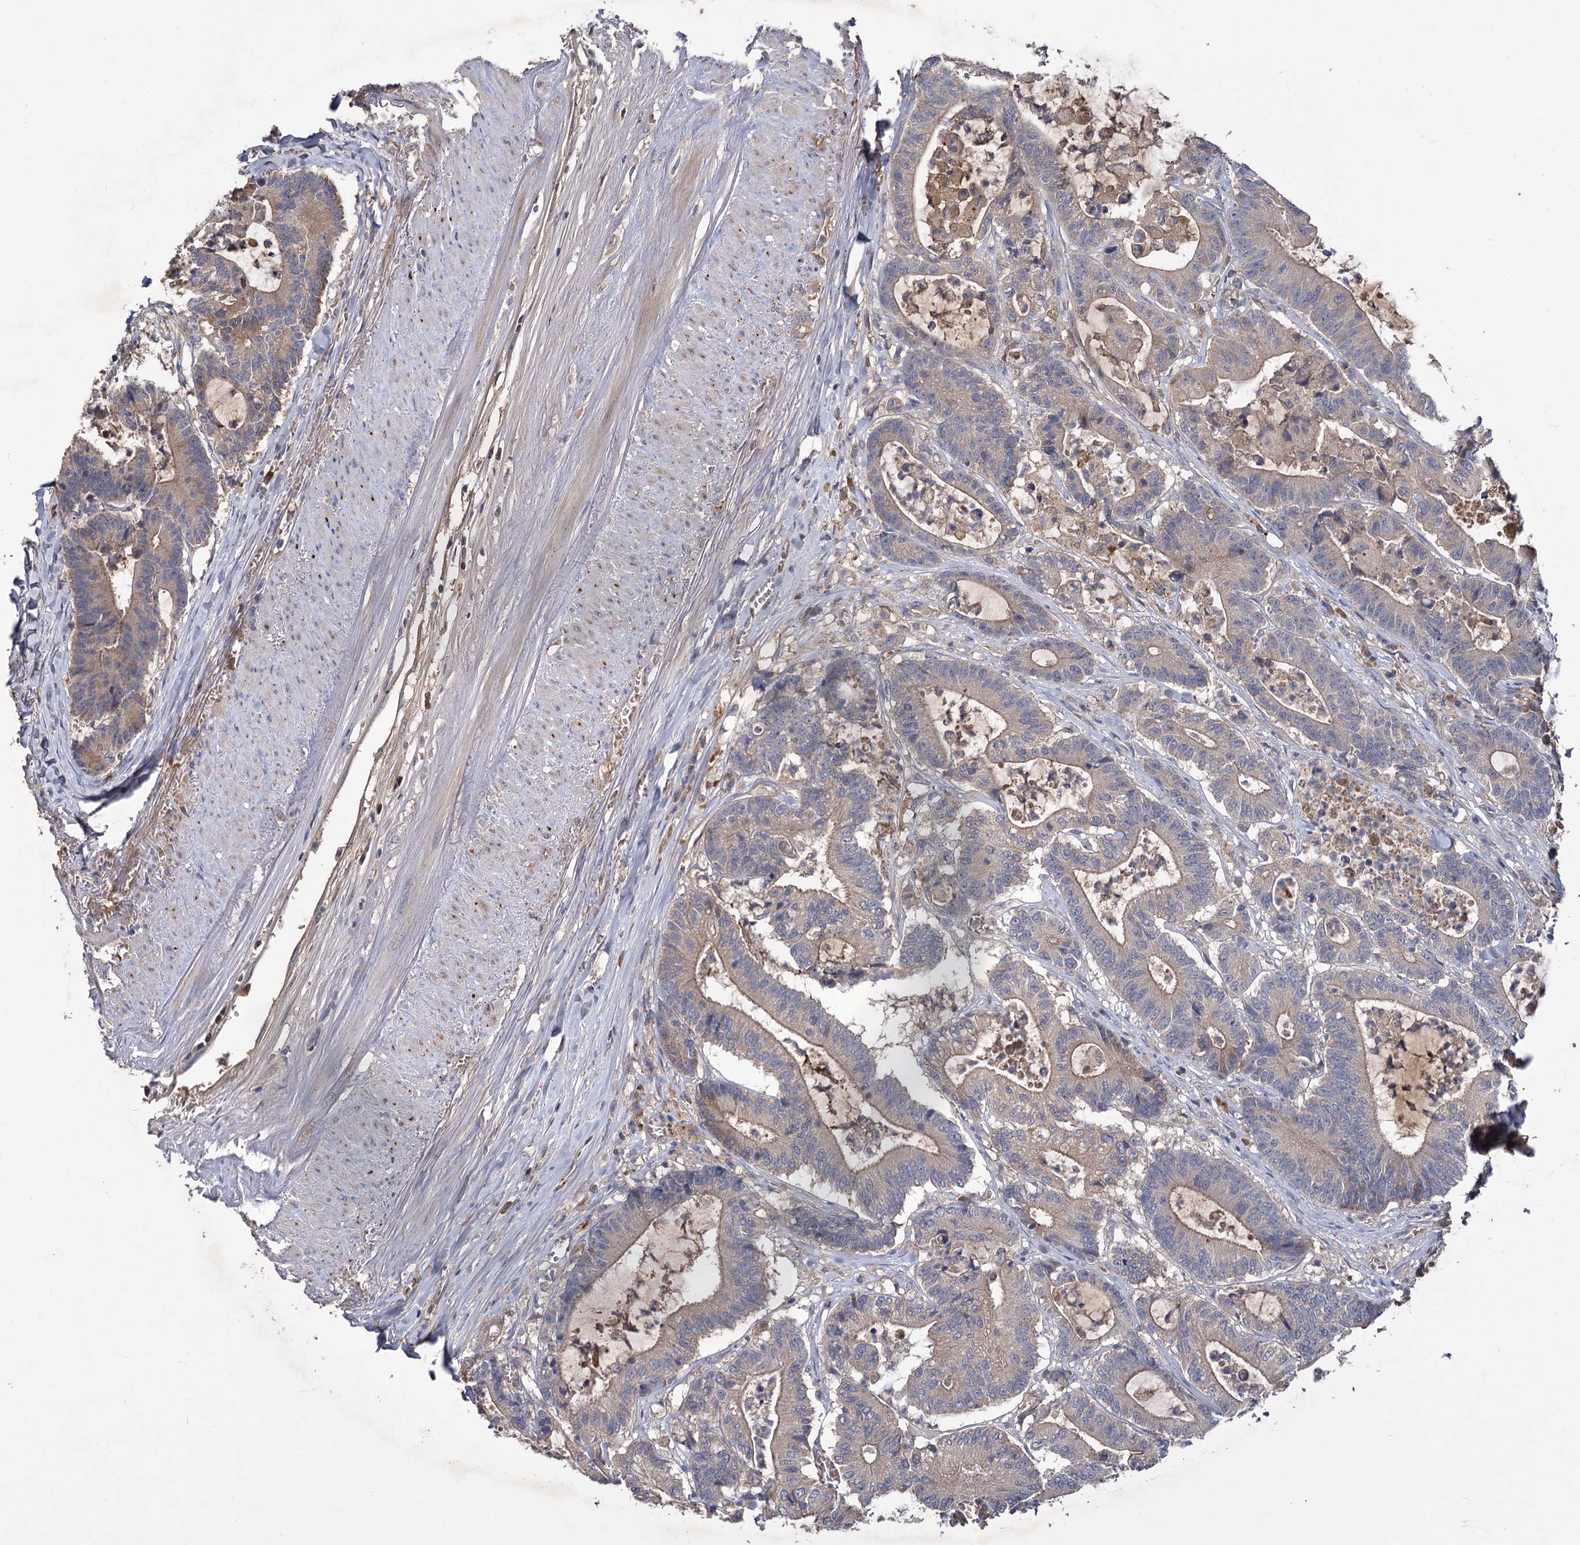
{"staining": {"intensity": "weak", "quantity": "<25%", "location": "cytoplasmic/membranous"}, "tissue": "colorectal cancer", "cell_type": "Tumor cells", "image_type": "cancer", "snomed": [{"axis": "morphology", "description": "Adenocarcinoma, NOS"}, {"axis": "topography", "description": "Colon"}], "caption": "The photomicrograph demonstrates no staining of tumor cells in colorectal cancer.", "gene": "USP50", "patient": {"sex": "female", "age": 84}}